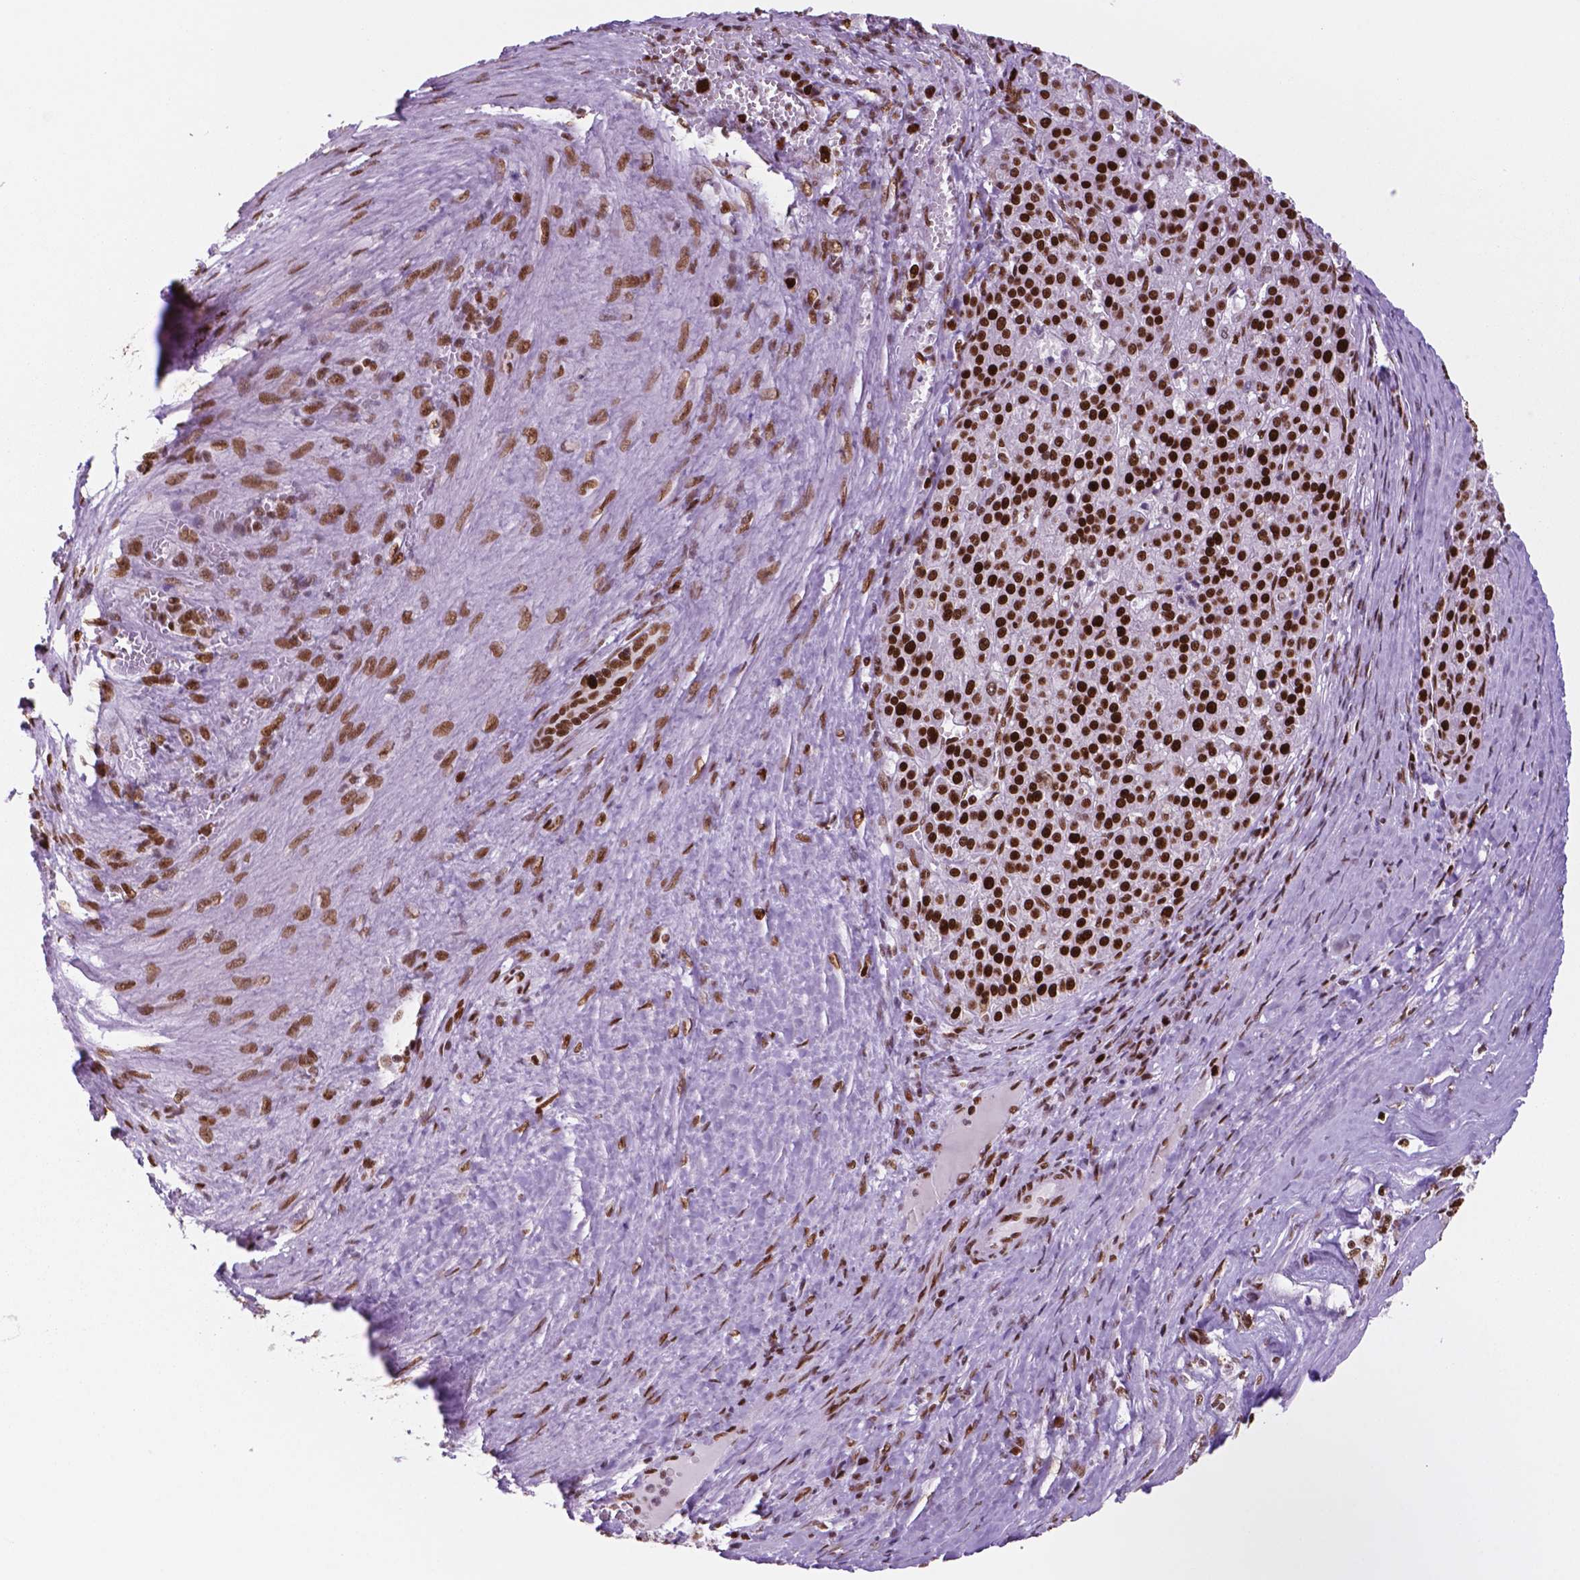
{"staining": {"intensity": "strong", "quantity": ">75%", "location": "nuclear"}, "tissue": "liver cancer", "cell_type": "Tumor cells", "image_type": "cancer", "snomed": [{"axis": "morphology", "description": "Carcinoma, Hepatocellular, NOS"}, {"axis": "topography", "description": "Liver"}], "caption": "Protein expression analysis of human liver hepatocellular carcinoma reveals strong nuclear positivity in about >75% of tumor cells. Immunohistochemistry (ihc) stains the protein in brown and the nuclei are stained blue.", "gene": "MSH6", "patient": {"sex": "female", "age": 58}}